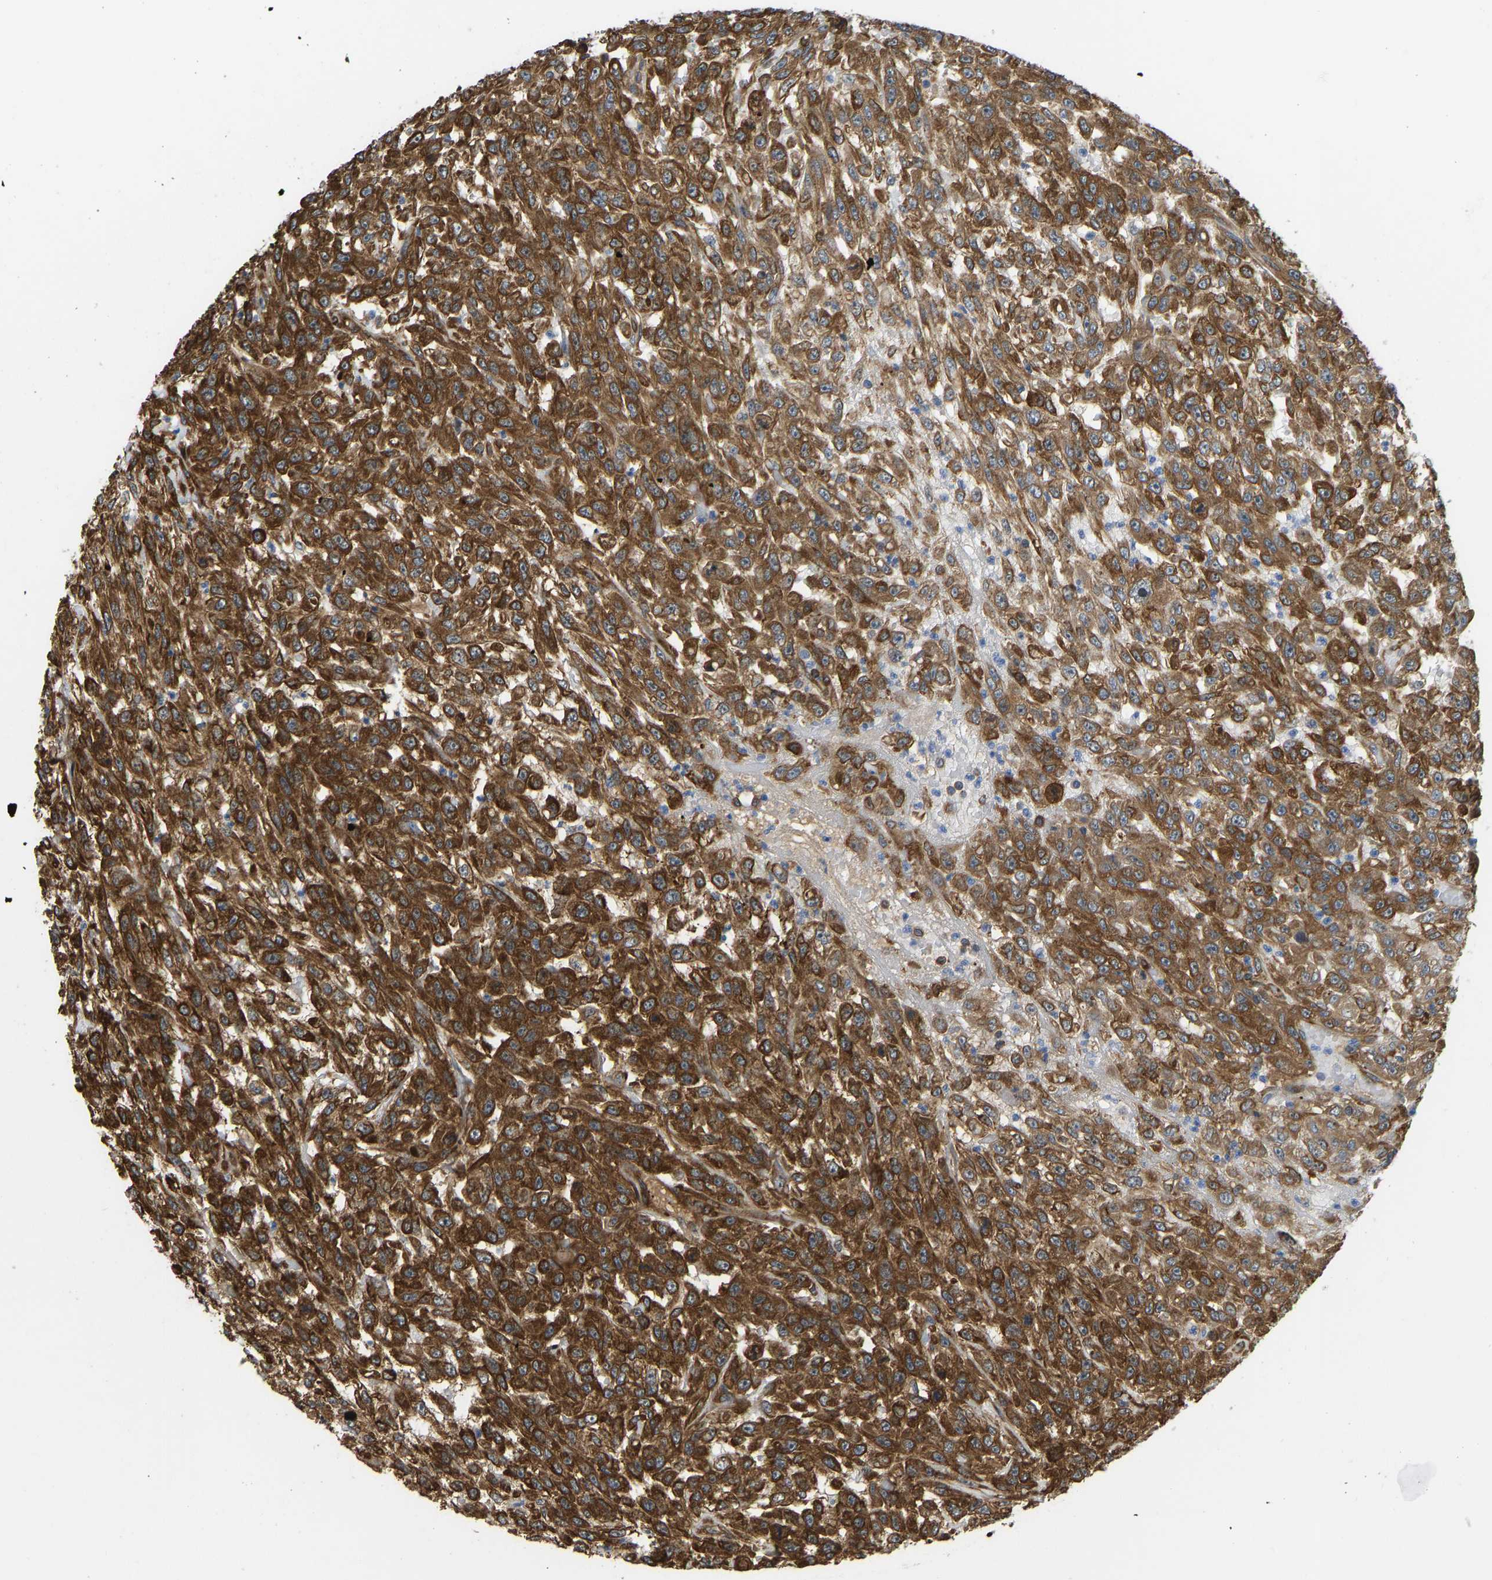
{"staining": {"intensity": "strong", "quantity": ">75%", "location": "cytoplasmic/membranous"}, "tissue": "urothelial cancer", "cell_type": "Tumor cells", "image_type": "cancer", "snomed": [{"axis": "morphology", "description": "Urothelial carcinoma, High grade"}, {"axis": "topography", "description": "Urinary bladder"}], "caption": "A micrograph showing strong cytoplasmic/membranous positivity in approximately >75% of tumor cells in urothelial carcinoma (high-grade), as visualized by brown immunohistochemical staining.", "gene": "RASGRF2", "patient": {"sex": "male", "age": 46}}